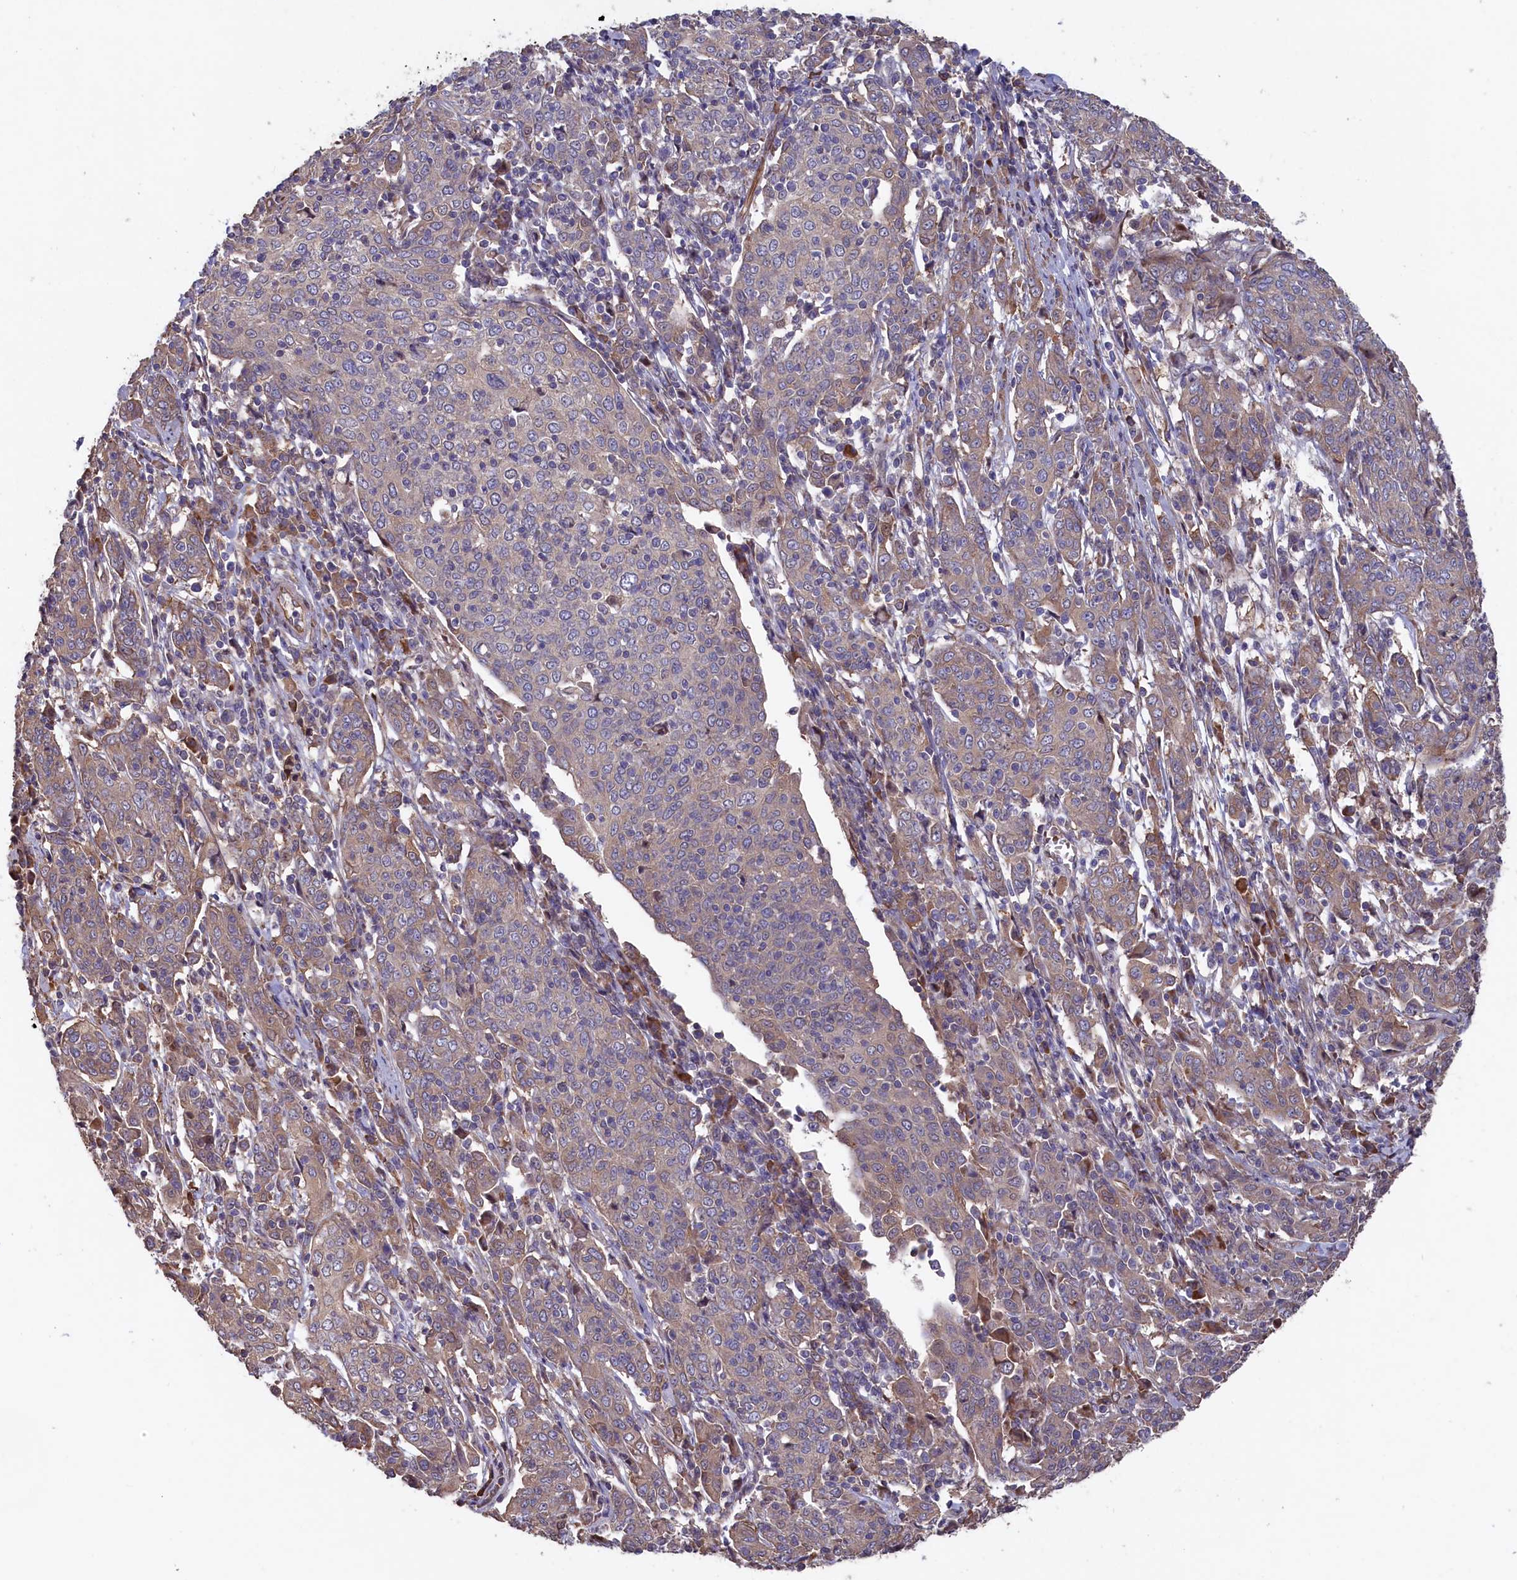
{"staining": {"intensity": "moderate", "quantity": "<25%", "location": "cytoplasmic/membranous"}, "tissue": "cervical cancer", "cell_type": "Tumor cells", "image_type": "cancer", "snomed": [{"axis": "morphology", "description": "Squamous cell carcinoma, NOS"}, {"axis": "topography", "description": "Cervix"}], "caption": "The histopathology image displays immunohistochemical staining of cervical squamous cell carcinoma. There is moderate cytoplasmic/membranous staining is appreciated in approximately <25% of tumor cells.", "gene": "GREB1L", "patient": {"sex": "female", "age": 67}}